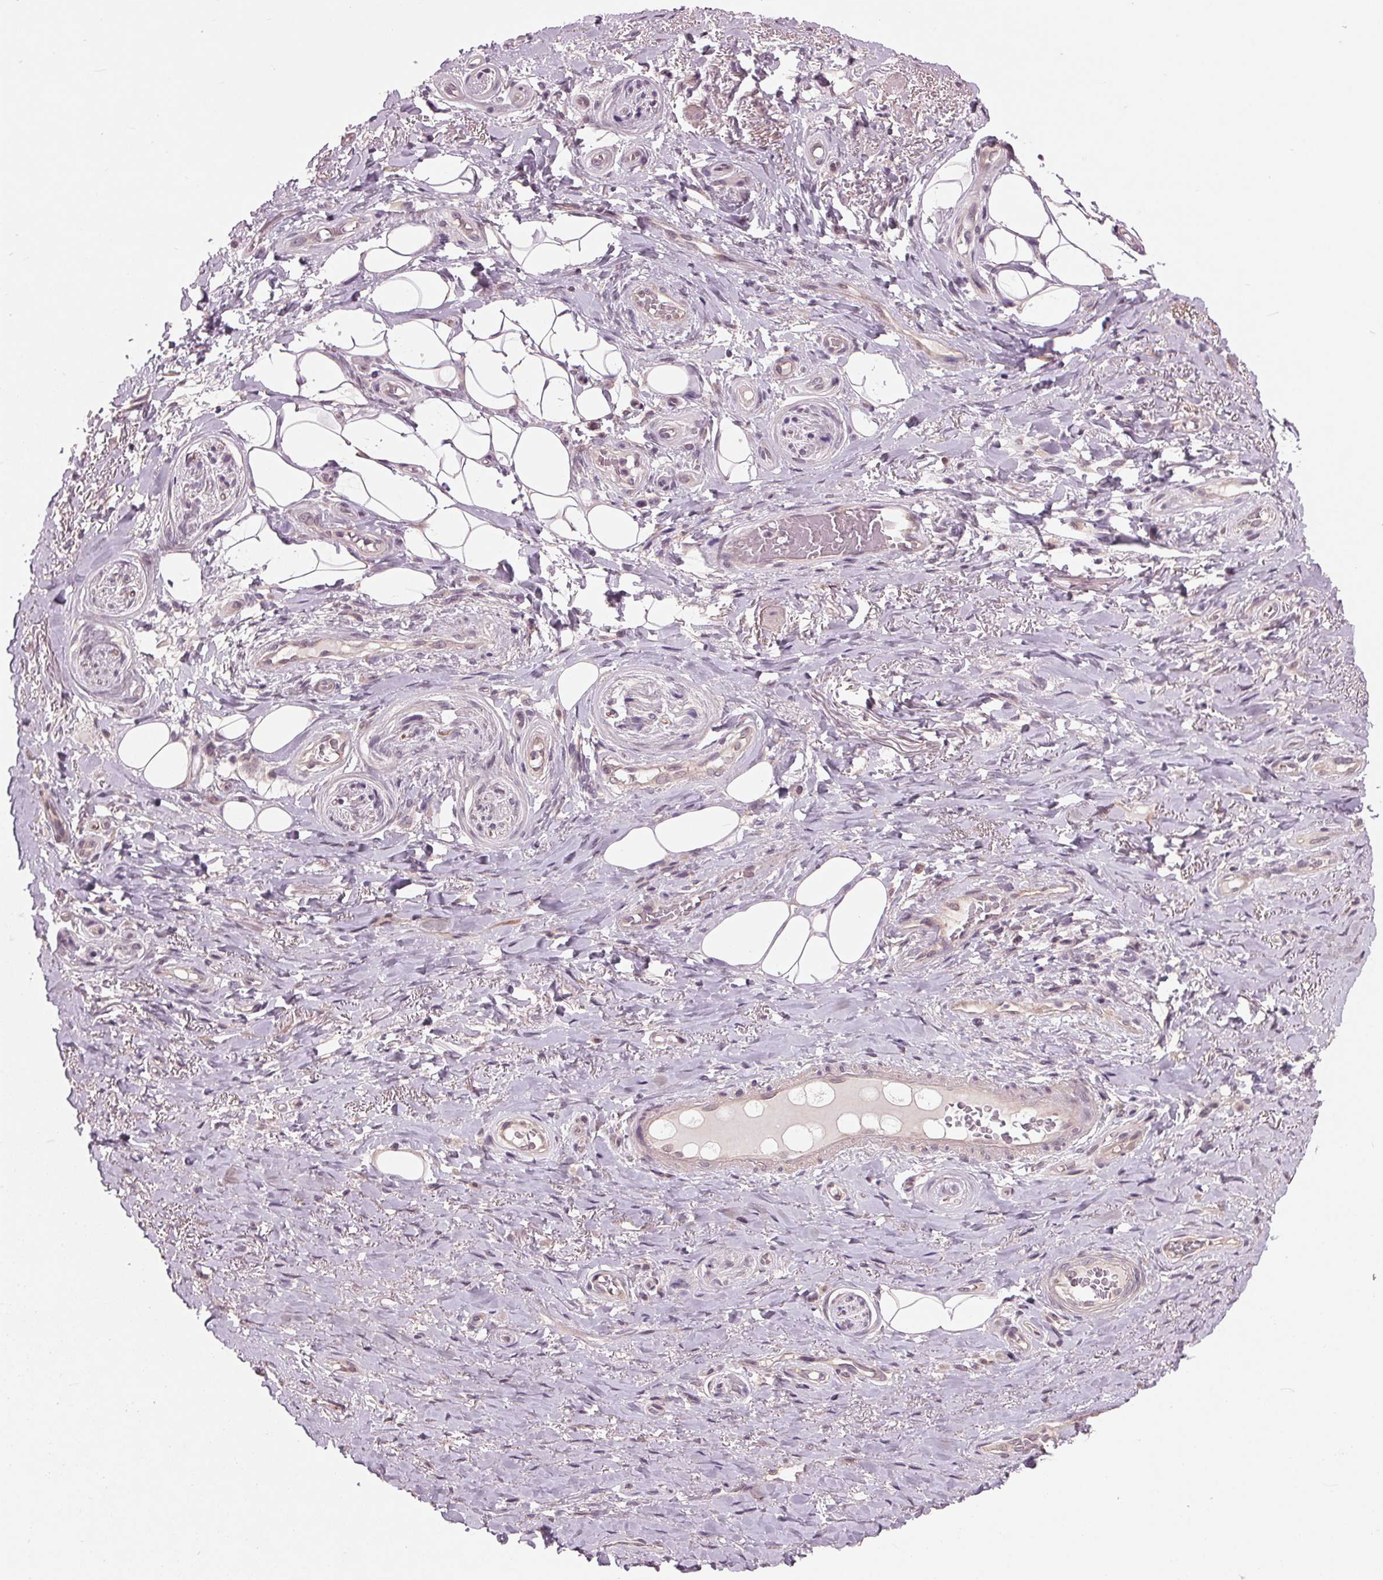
{"staining": {"intensity": "negative", "quantity": "none", "location": "none"}, "tissue": "adipose tissue", "cell_type": "Adipocytes", "image_type": "normal", "snomed": [{"axis": "morphology", "description": "Normal tissue, NOS"}, {"axis": "topography", "description": "Anal"}, {"axis": "topography", "description": "Peripheral nerve tissue"}], "caption": "Histopathology image shows no protein positivity in adipocytes of unremarkable adipose tissue. (DAB immunohistochemistry (IHC) with hematoxylin counter stain).", "gene": "MAPK8", "patient": {"sex": "male", "age": 53}}